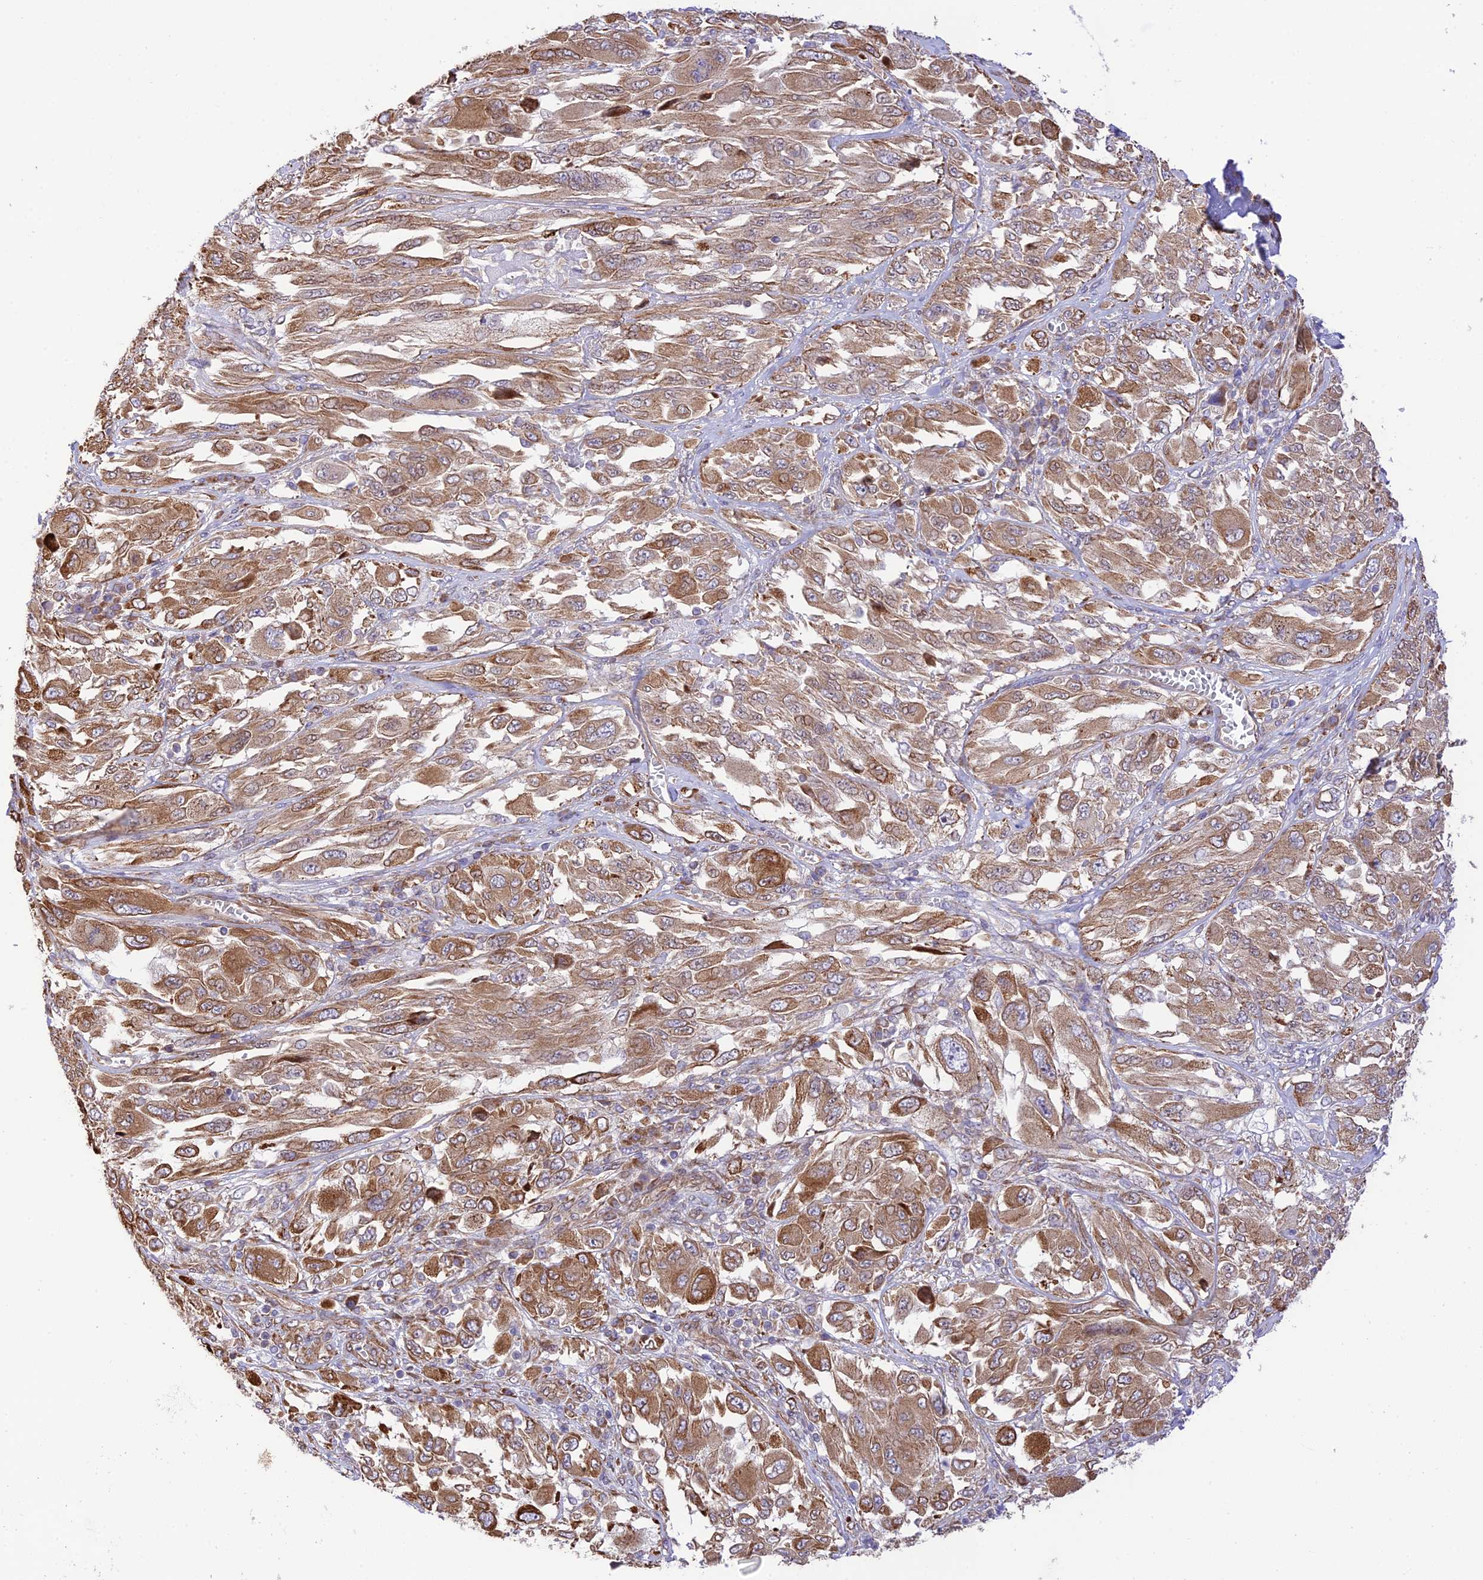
{"staining": {"intensity": "moderate", "quantity": ">75%", "location": "cytoplasmic/membranous"}, "tissue": "melanoma", "cell_type": "Tumor cells", "image_type": "cancer", "snomed": [{"axis": "morphology", "description": "Malignant melanoma, NOS"}, {"axis": "topography", "description": "Skin"}], "caption": "IHC (DAB) staining of human malignant melanoma displays moderate cytoplasmic/membranous protein positivity in about >75% of tumor cells. Nuclei are stained in blue.", "gene": "EXOC3L4", "patient": {"sex": "female", "age": 91}}